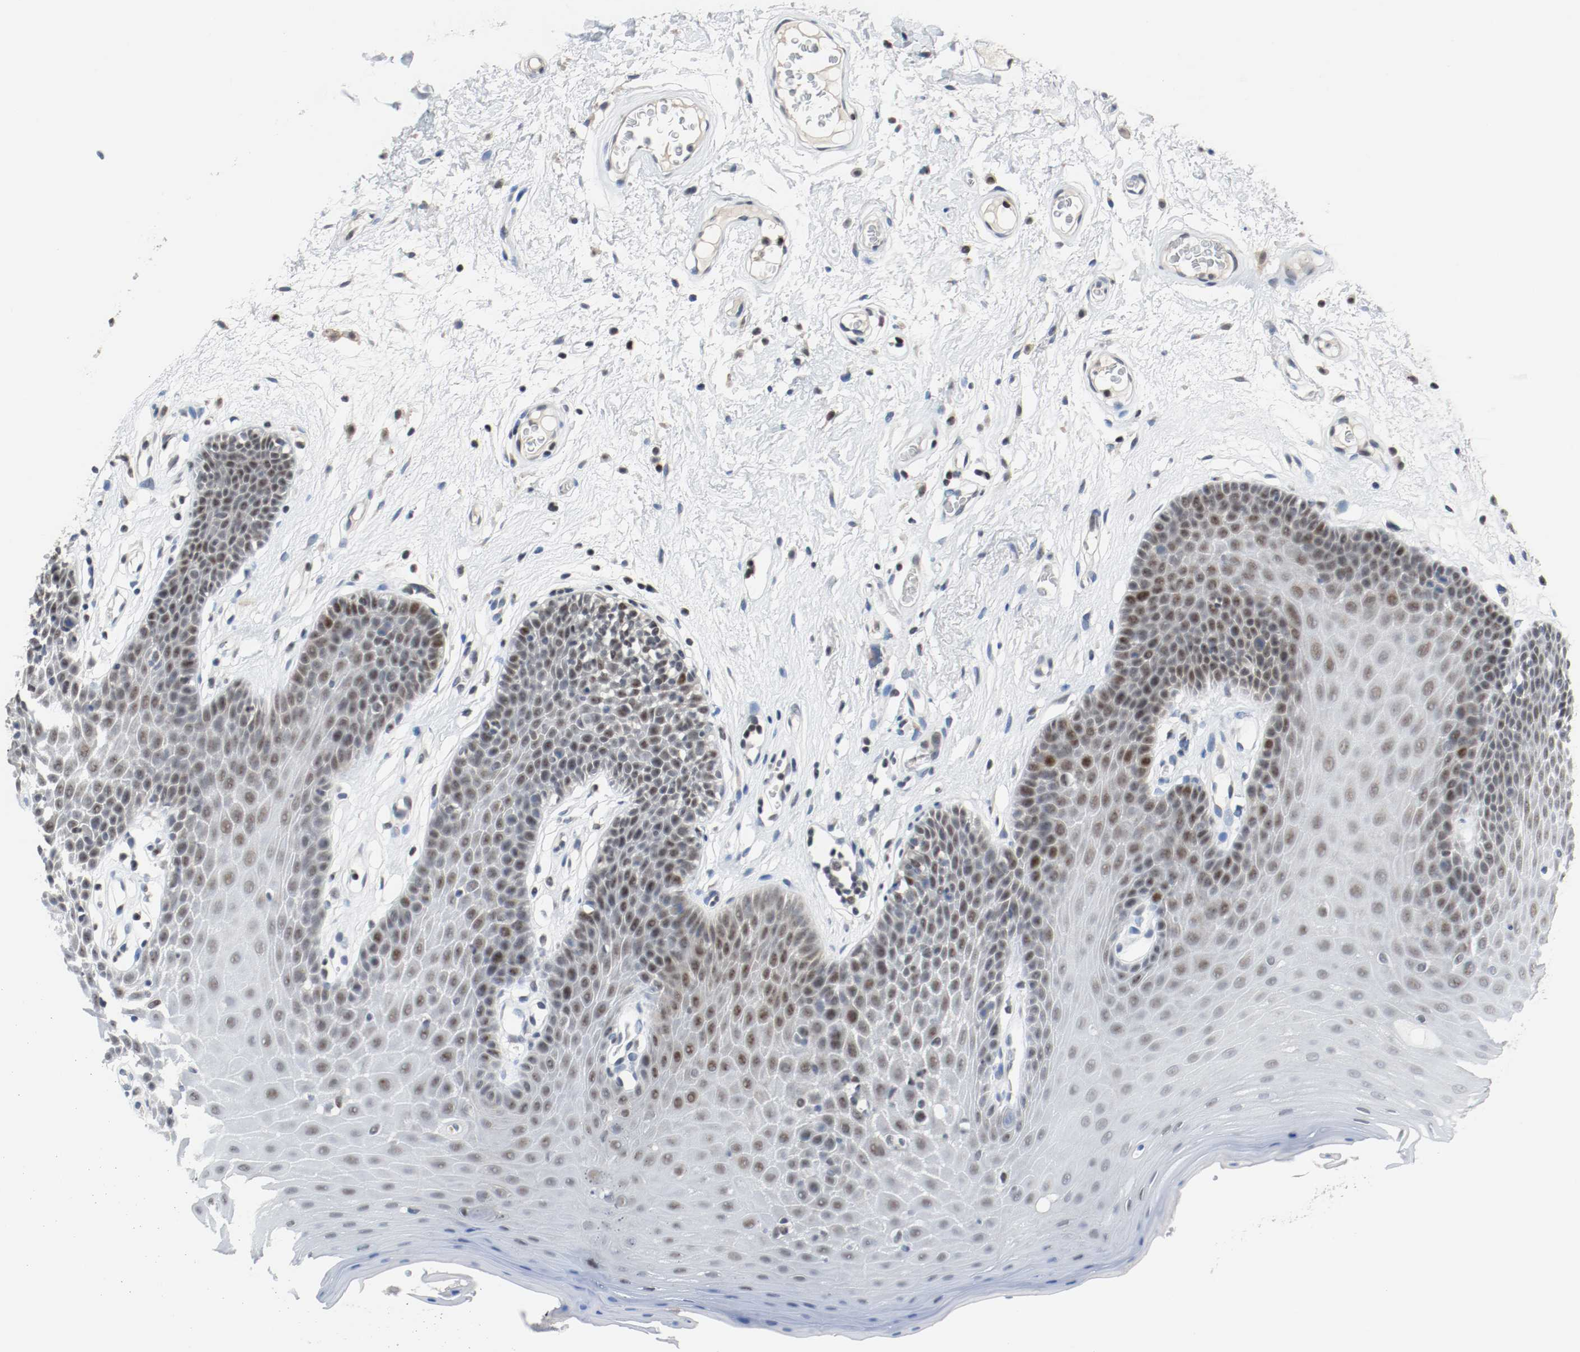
{"staining": {"intensity": "moderate", "quantity": "<25%", "location": "nuclear"}, "tissue": "oral mucosa", "cell_type": "Squamous epithelial cells", "image_type": "normal", "snomed": [{"axis": "morphology", "description": "Normal tissue, NOS"}, {"axis": "morphology", "description": "Squamous cell carcinoma, NOS"}, {"axis": "topography", "description": "Skeletal muscle"}, {"axis": "topography", "description": "Oral tissue"}, {"axis": "topography", "description": "Head-Neck"}], "caption": "Protein expression analysis of benign oral mucosa demonstrates moderate nuclear staining in approximately <25% of squamous epithelial cells.", "gene": "ASH1L", "patient": {"sex": "male", "age": 71}}